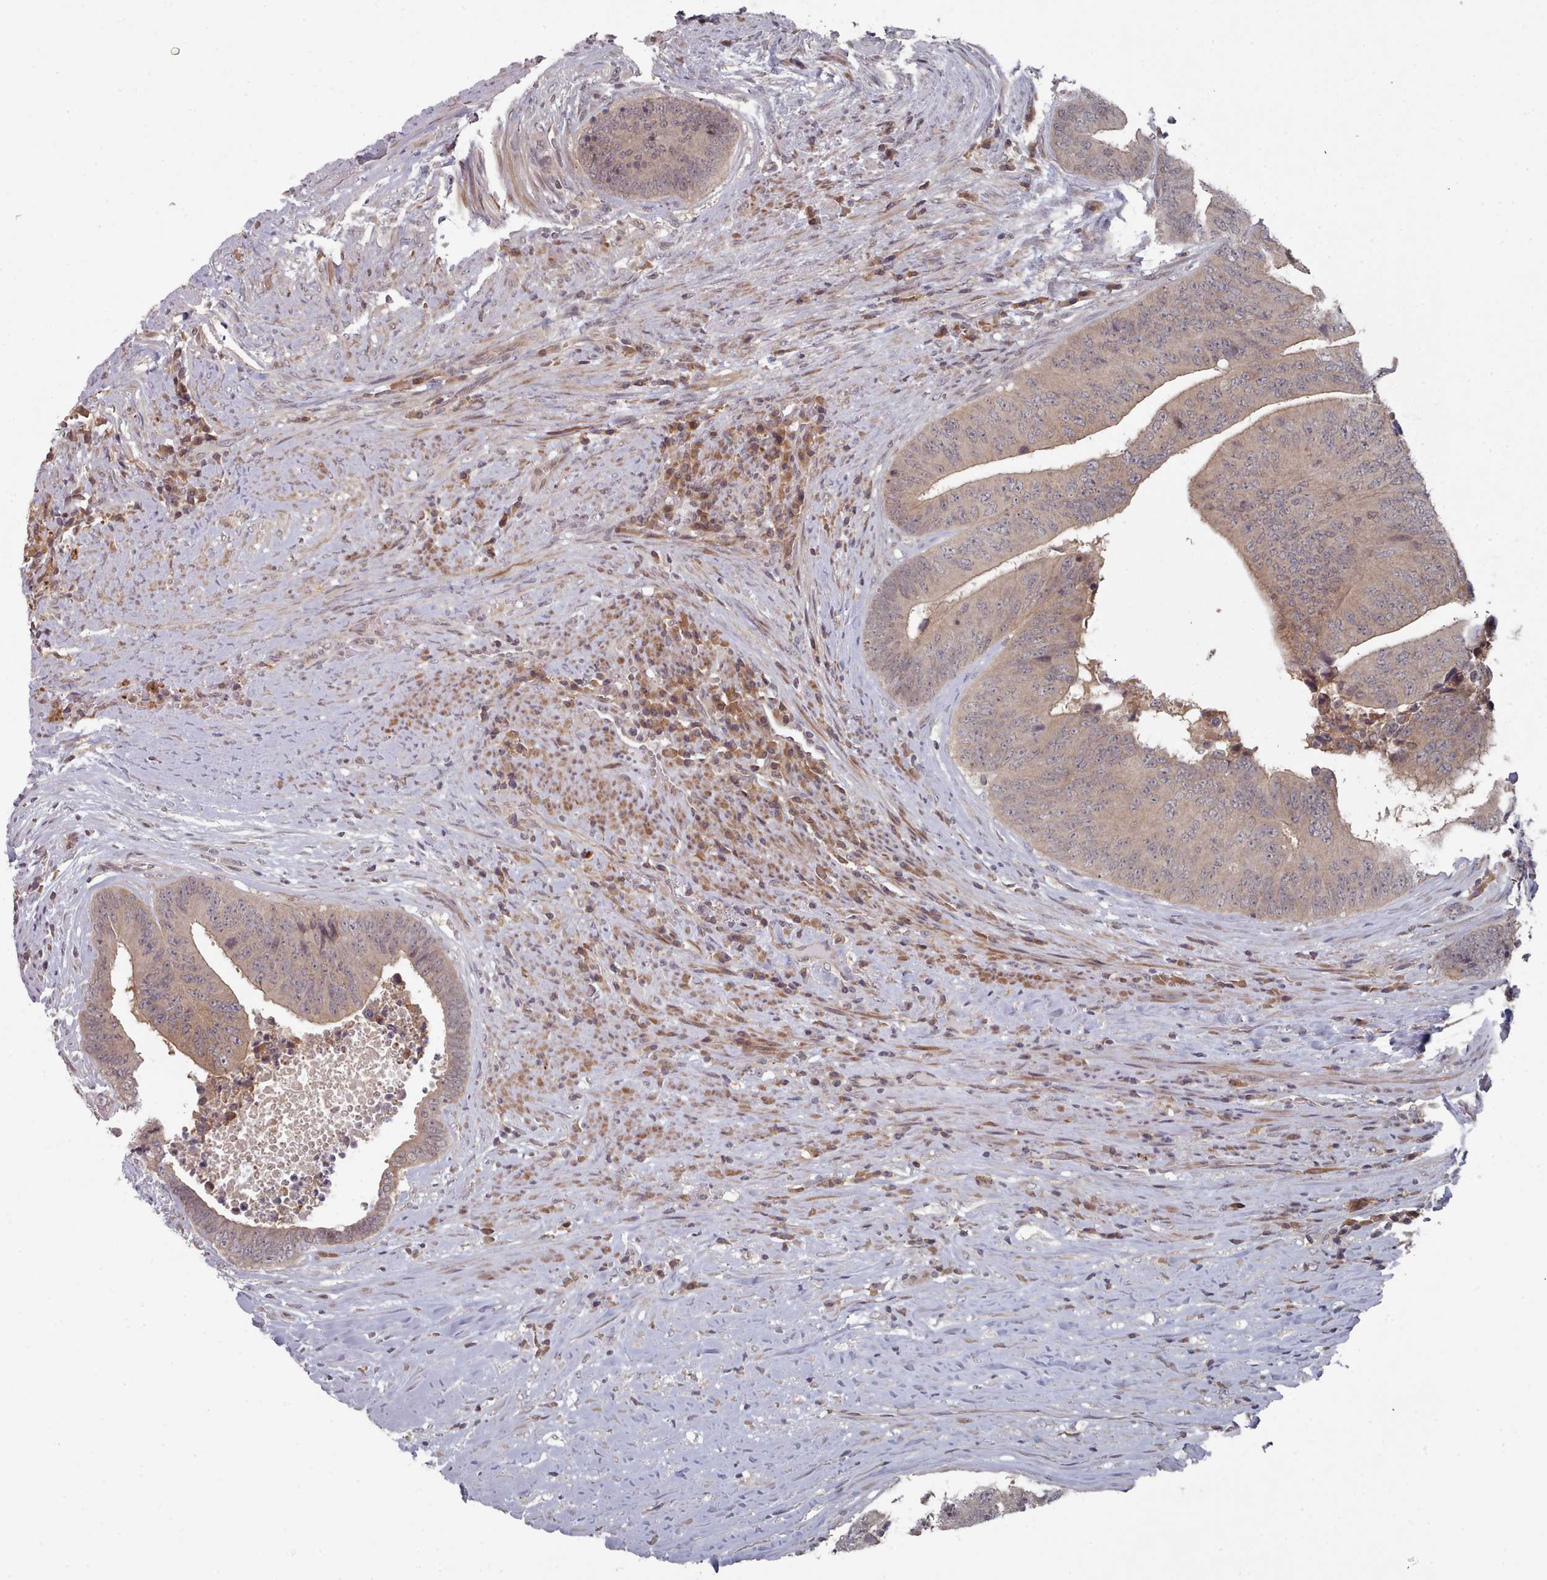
{"staining": {"intensity": "weak", "quantity": "<25%", "location": "cytoplasmic/membranous"}, "tissue": "colorectal cancer", "cell_type": "Tumor cells", "image_type": "cancer", "snomed": [{"axis": "morphology", "description": "Adenocarcinoma, NOS"}, {"axis": "topography", "description": "Rectum"}], "caption": "Image shows no significant protein positivity in tumor cells of colorectal cancer (adenocarcinoma).", "gene": "HYAL3", "patient": {"sex": "male", "age": 72}}